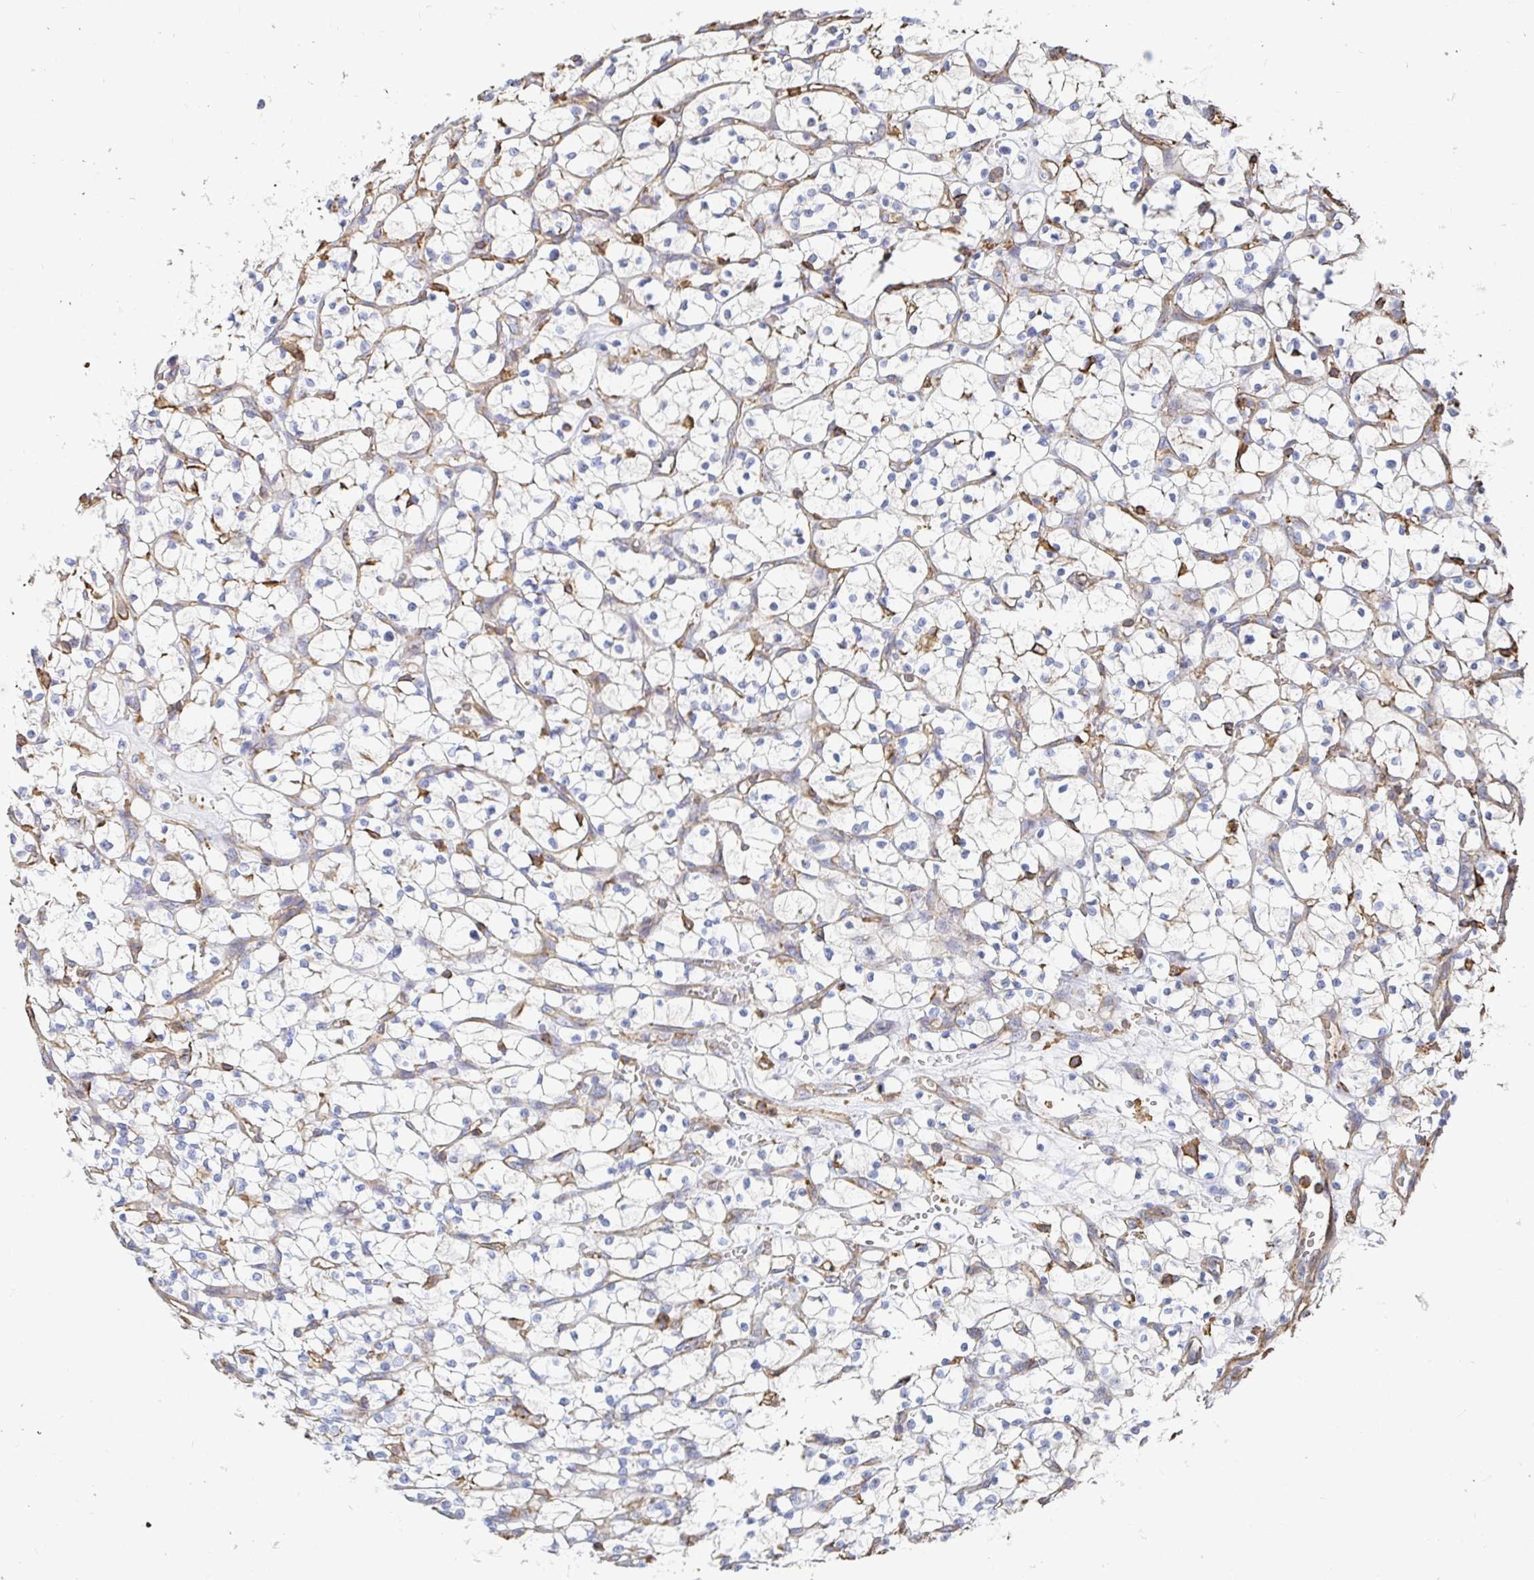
{"staining": {"intensity": "negative", "quantity": "none", "location": "none"}, "tissue": "renal cancer", "cell_type": "Tumor cells", "image_type": "cancer", "snomed": [{"axis": "morphology", "description": "Adenocarcinoma, NOS"}, {"axis": "topography", "description": "Kidney"}], "caption": "DAB immunohistochemical staining of human adenocarcinoma (renal) demonstrates no significant expression in tumor cells.", "gene": "PTPN14", "patient": {"sex": "female", "age": 64}}